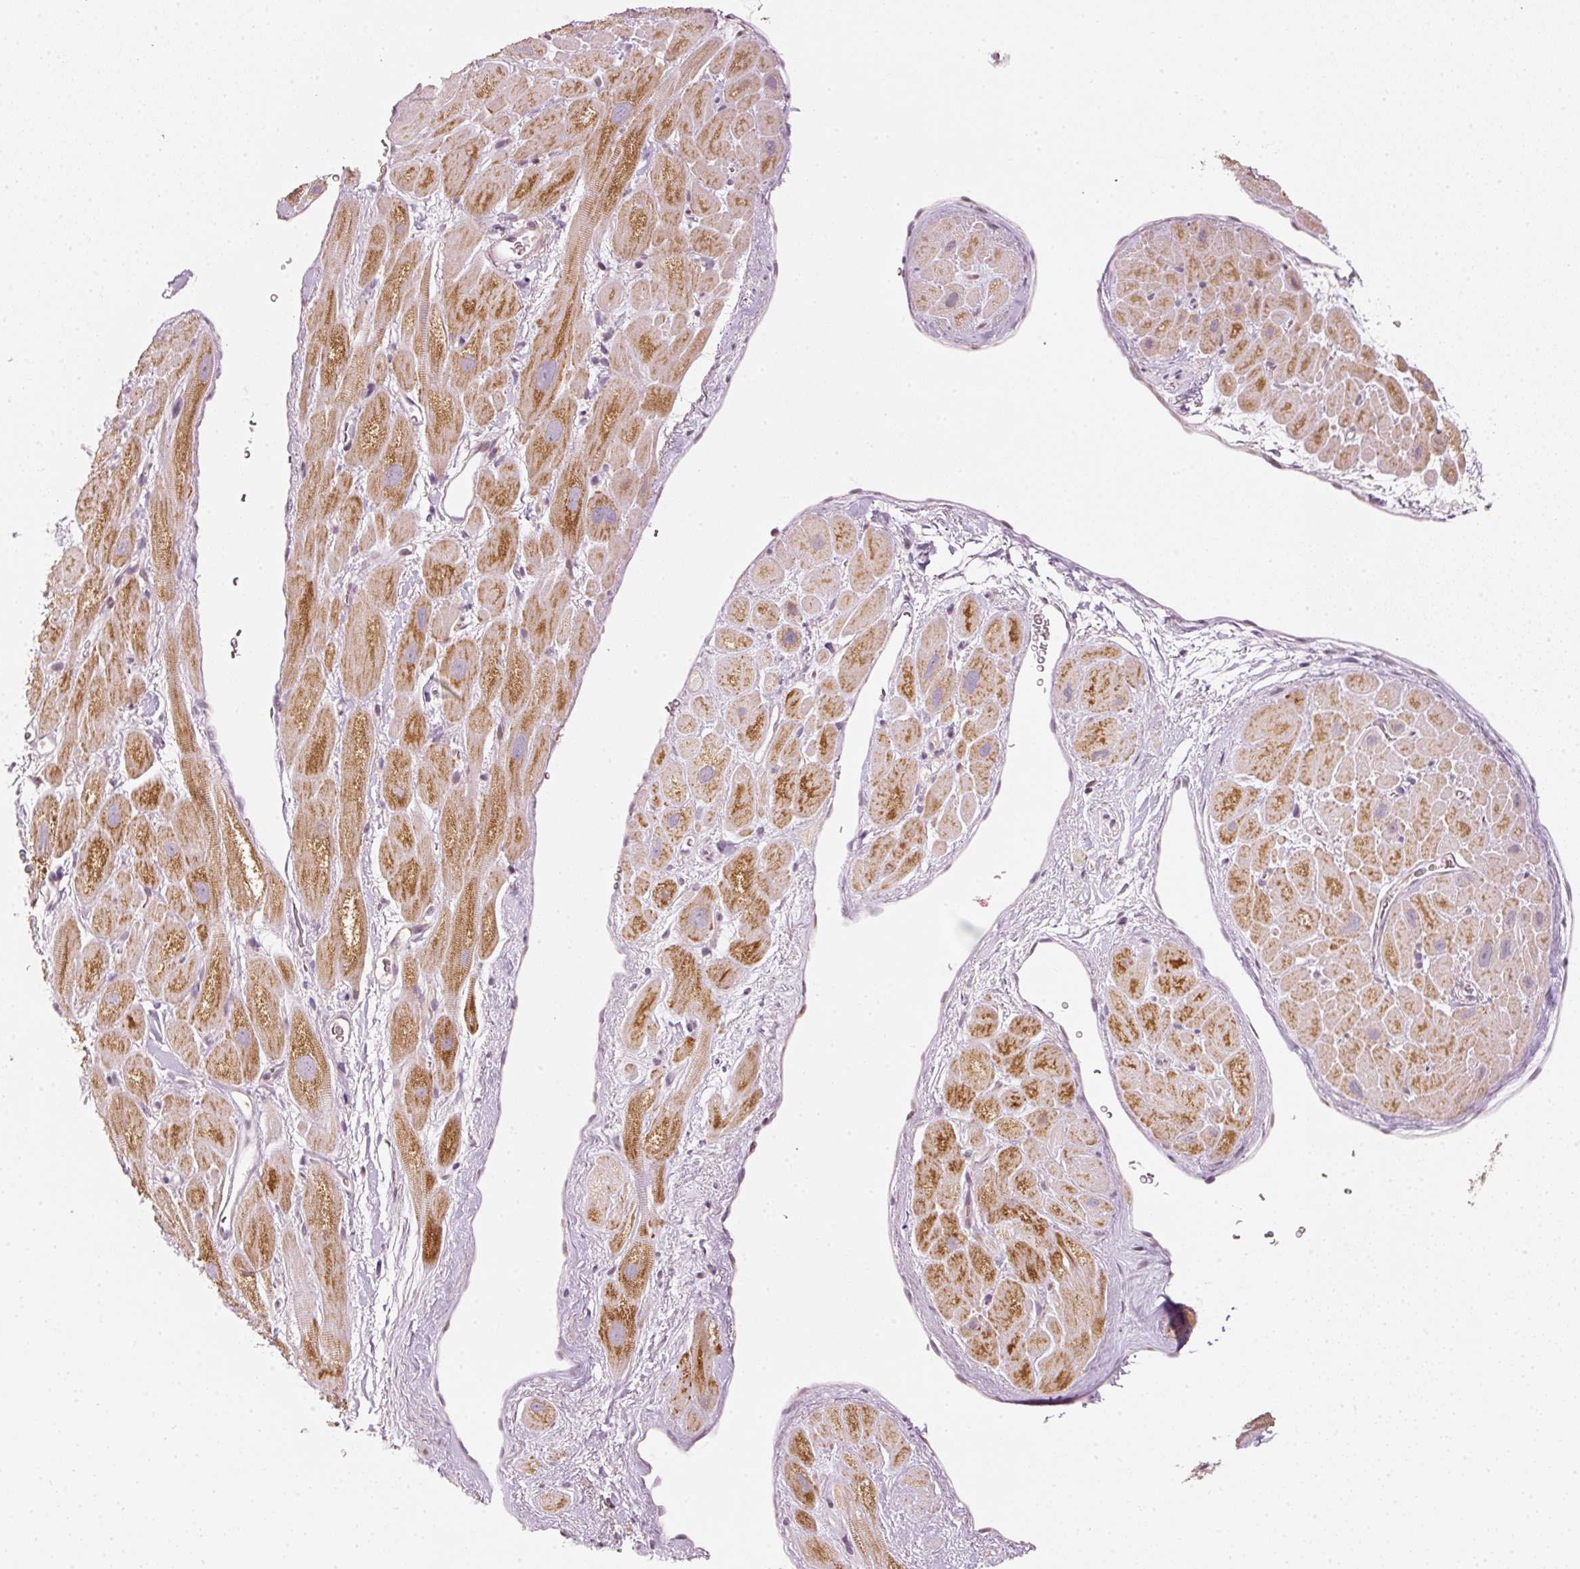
{"staining": {"intensity": "strong", "quantity": "25%-75%", "location": "cytoplasmic/membranous"}, "tissue": "heart muscle", "cell_type": "Cardiomyocytes", "image_type": "normal", "snomed": [{"axis": "morphology", "description": "Normal tissue, NOS"}, {"axis": "topography", "description": "Heart"}], "caption": "High-magnification brightfield microscopy of unremarkable heart muscle stained with DAB (3,3'-diaminobenzidine) (brown) and counterstained with hematoxylin (blue). cardiomyocytes exhibit strong cytoplasmic/membranous staining is identified in approximately25%-75% of cells. The staining was performed using DAB, with brown indicating positive protein expression. Nuclei are stained blue with hematoxylin.", "gene": "TOB2", "patient": {"sex": "male", "age": 49}}